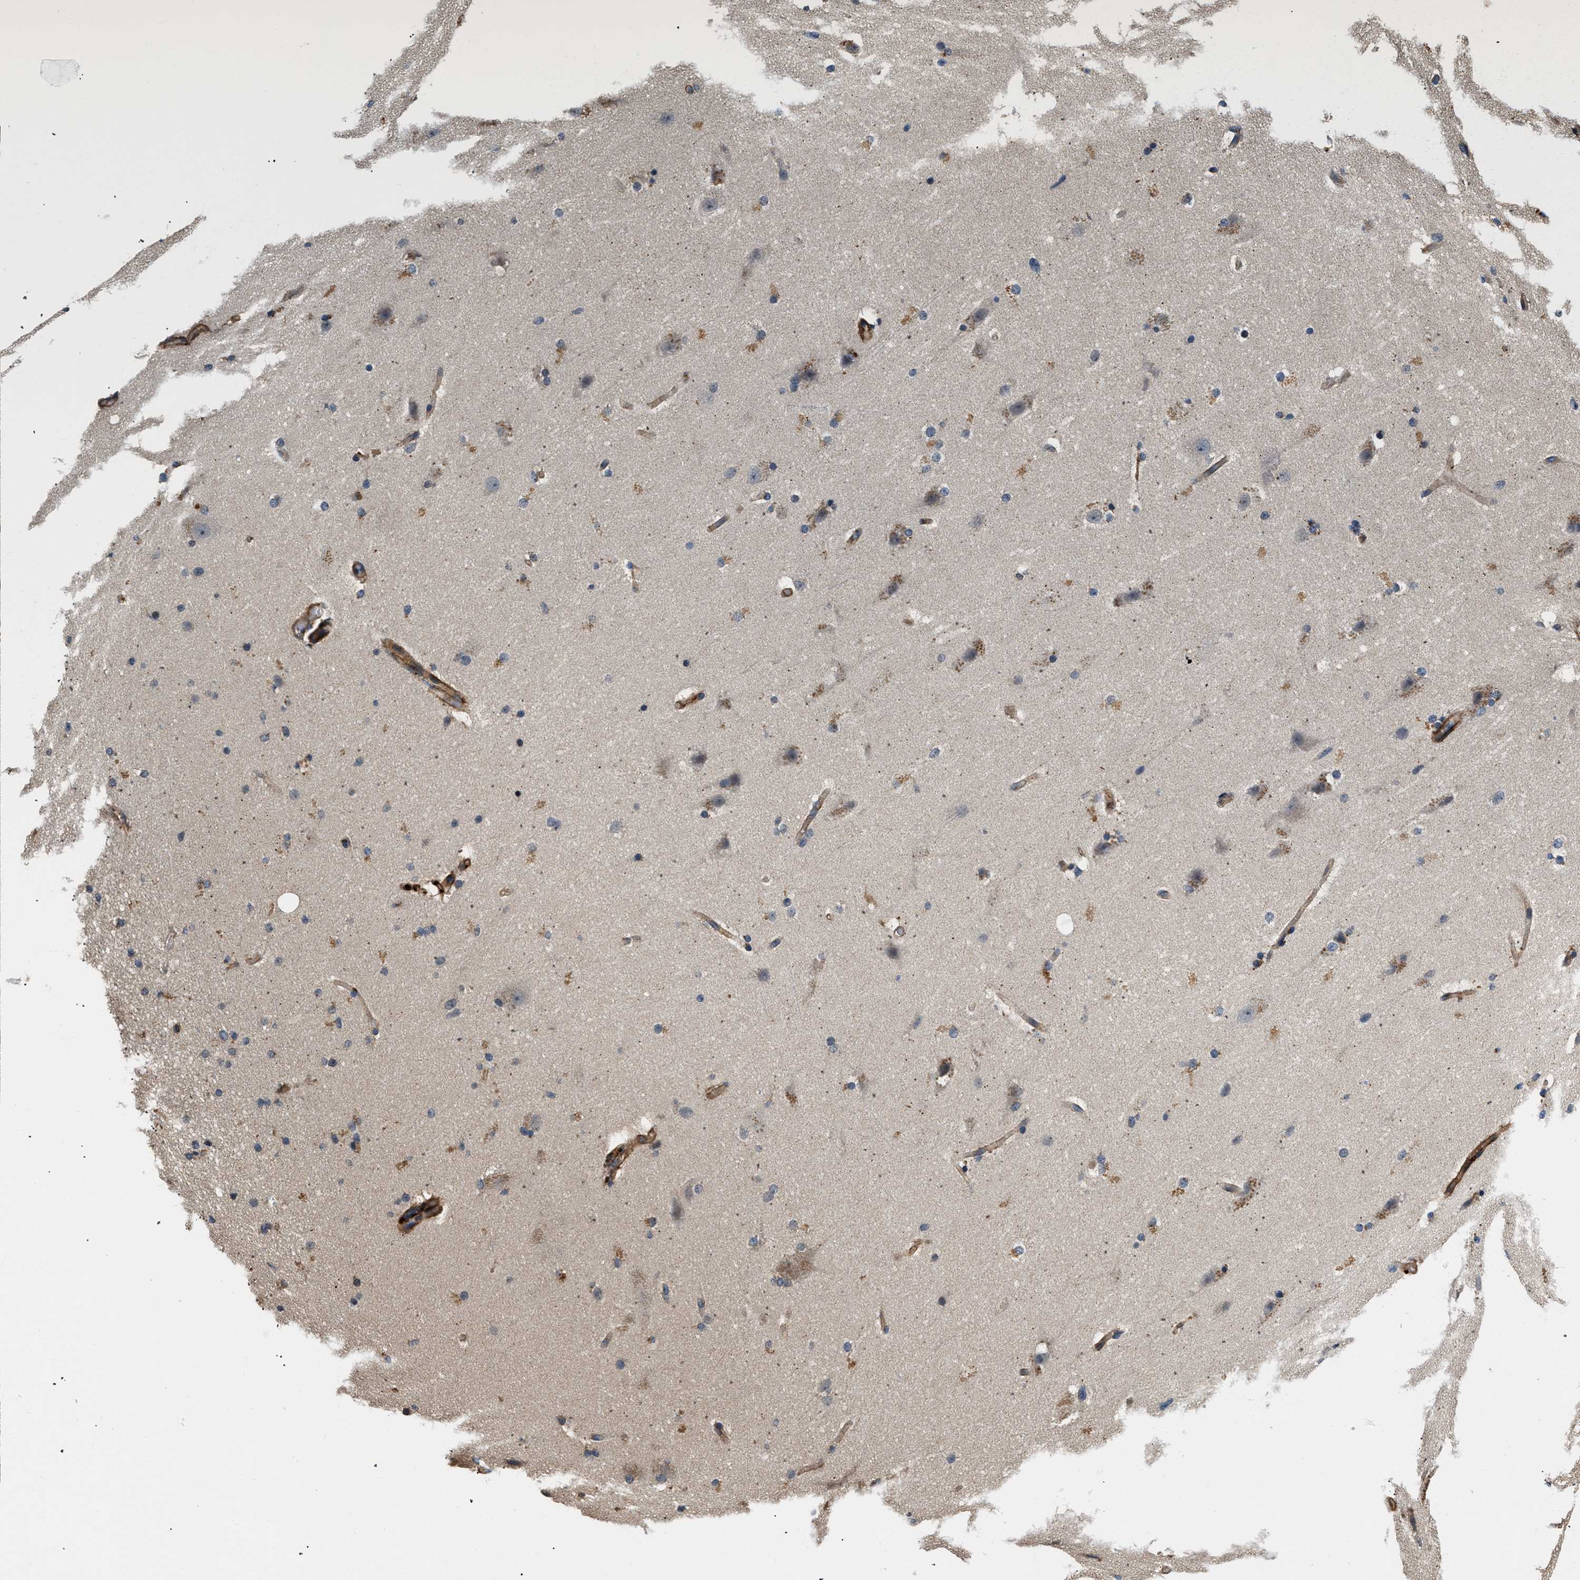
{"staining": {"intensity": "moderate", "quantity": ">75%", "location": "cytoplasmic/membranous"}, "tissue": "cerebral cortex", "cell_type": "Endothelial cells", "image_type": "normal", "snomed": [{"axis": "morphology", "description": "Normal tissue, NOS"}, {"axis": "topography", "description": "Cerebral cortex"}, {"axis": "topography", "description": "Hippocampus"}], "caption": "This histopathology image exhibits immunohistochemistry (IHC) staining of unremarkable human cerebral cortex, with medium moderate cytoplasmic/membranous staining in about >75% of endothelial cells.", "gene": "NME6", "patient": {"sex": "female", "age": 19}}